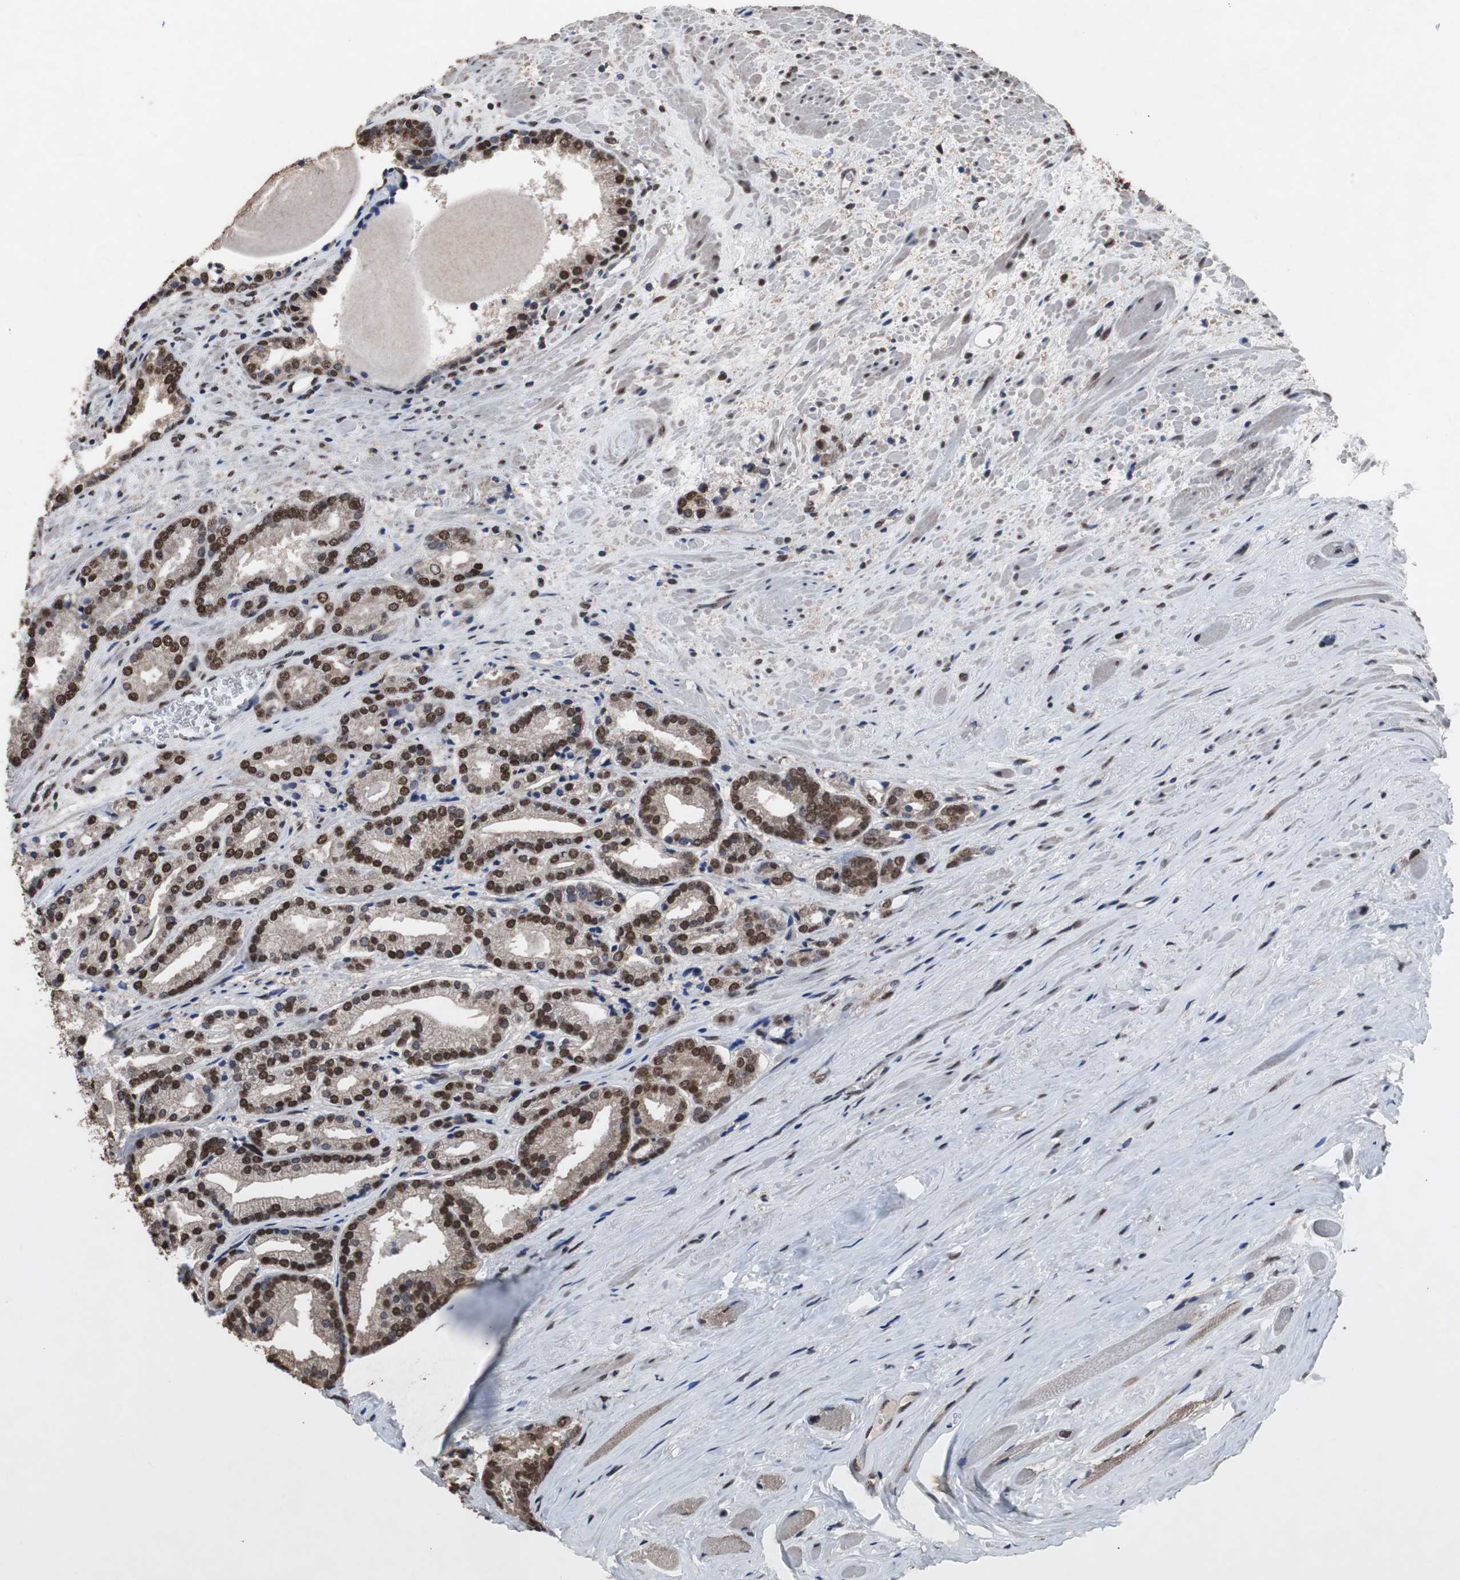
{"staining": {"intensity": "strong", "quantity": ">75%", "location": "nuclear"}, "tissue": "prostate cancer", "cell_type": "Tumor cells", "image_type": "cancer", "snomed": [{"axis": "morphology", "description": "Adenocarcinoma, Low grade"}, {"axis": "topography", "description": "Prostate"}], "caption": "Immunohistochemical staining of human low-grade adenocarcinoma (prostate) shows high levels of strong nuclear staining in approximately >75% of tumor cells.", "gene": "MED27", "patient": {"sex": "male", "age": 59}}